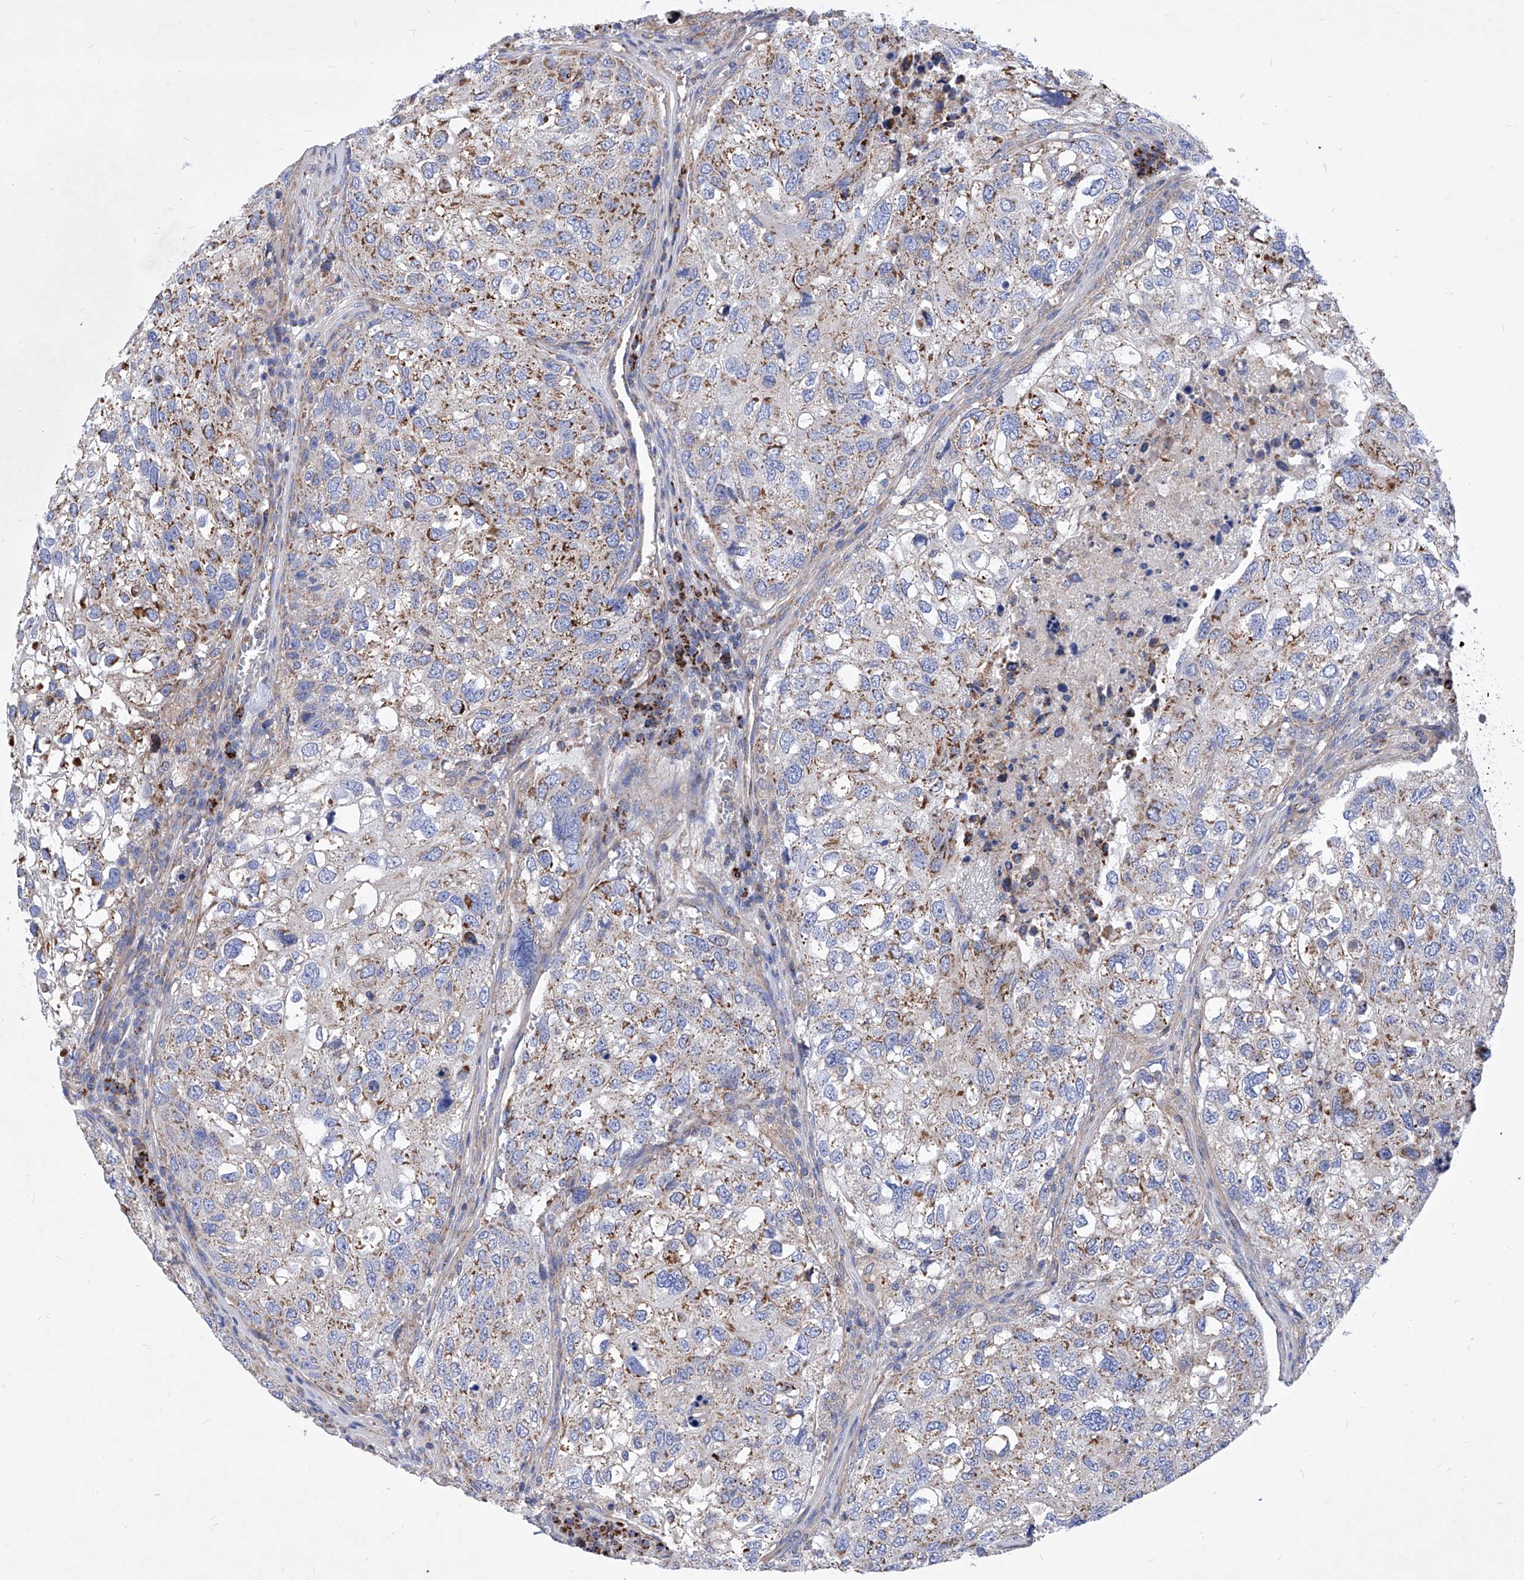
{"staining": {"intensity": "moderate", "quantity": ">75%", "location": "cytoplasmic/membranous"}, "tissue": "urothelial cancer", "cell_type": "Tumor cells", "image_type": "cancer", "snomed": [{"axis": "morphology", "description": "Urothelial carcinoma, High grade"}, {"axis": "topography", "description": "Lymph node"}, {"axis": "topography", "description": "Urinary bladder"}], "caption": "This photomicrograph exhibits IHC staining of human urothelial cancer, with medium moderate cytoplasmic/membranous staining in approximately >75% of tumor cells.", "gene": "HRNR", "patient": {"sex": "male", "age": 51}}